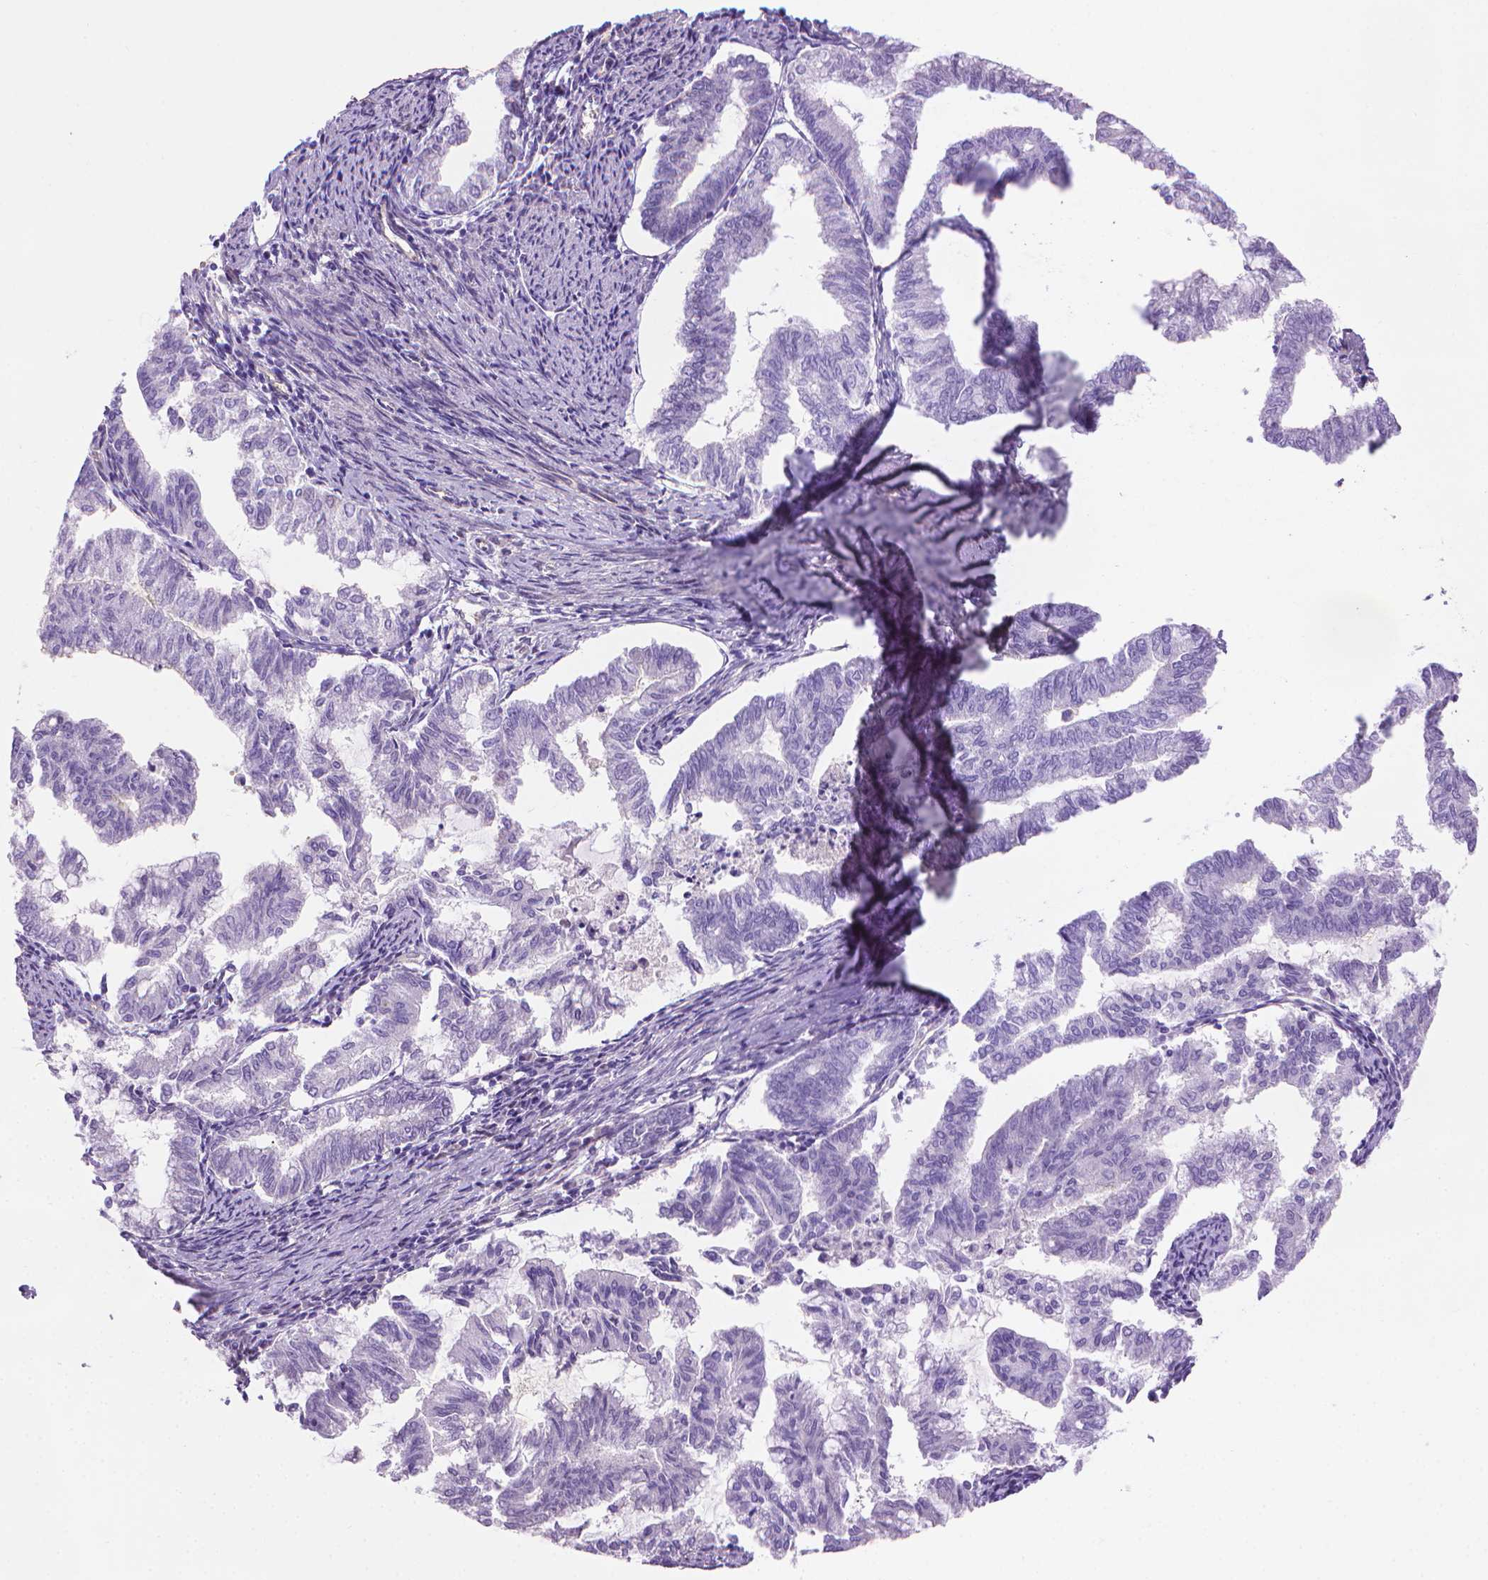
{"staining": {"intensity": "negative", "quantity": "none", "location": "none"}, "tissue": "endometrial cancer", "cell_type": "Tumor cells", "image_type": "cancer", "snomed": [{"axis": "morphology", "description": "Adenocarcinoma, NOS"}, {"axis": "topography", "description": "Endometrium"}], "caption": "A high-resolution photomicrograph shows immunohistochemistry staining of endometrial adenocarcinoma, which exhibits no significant expression in tumor cells.", "gene": "CLIC4", "patient": {"sex": "female", "age": 79}}